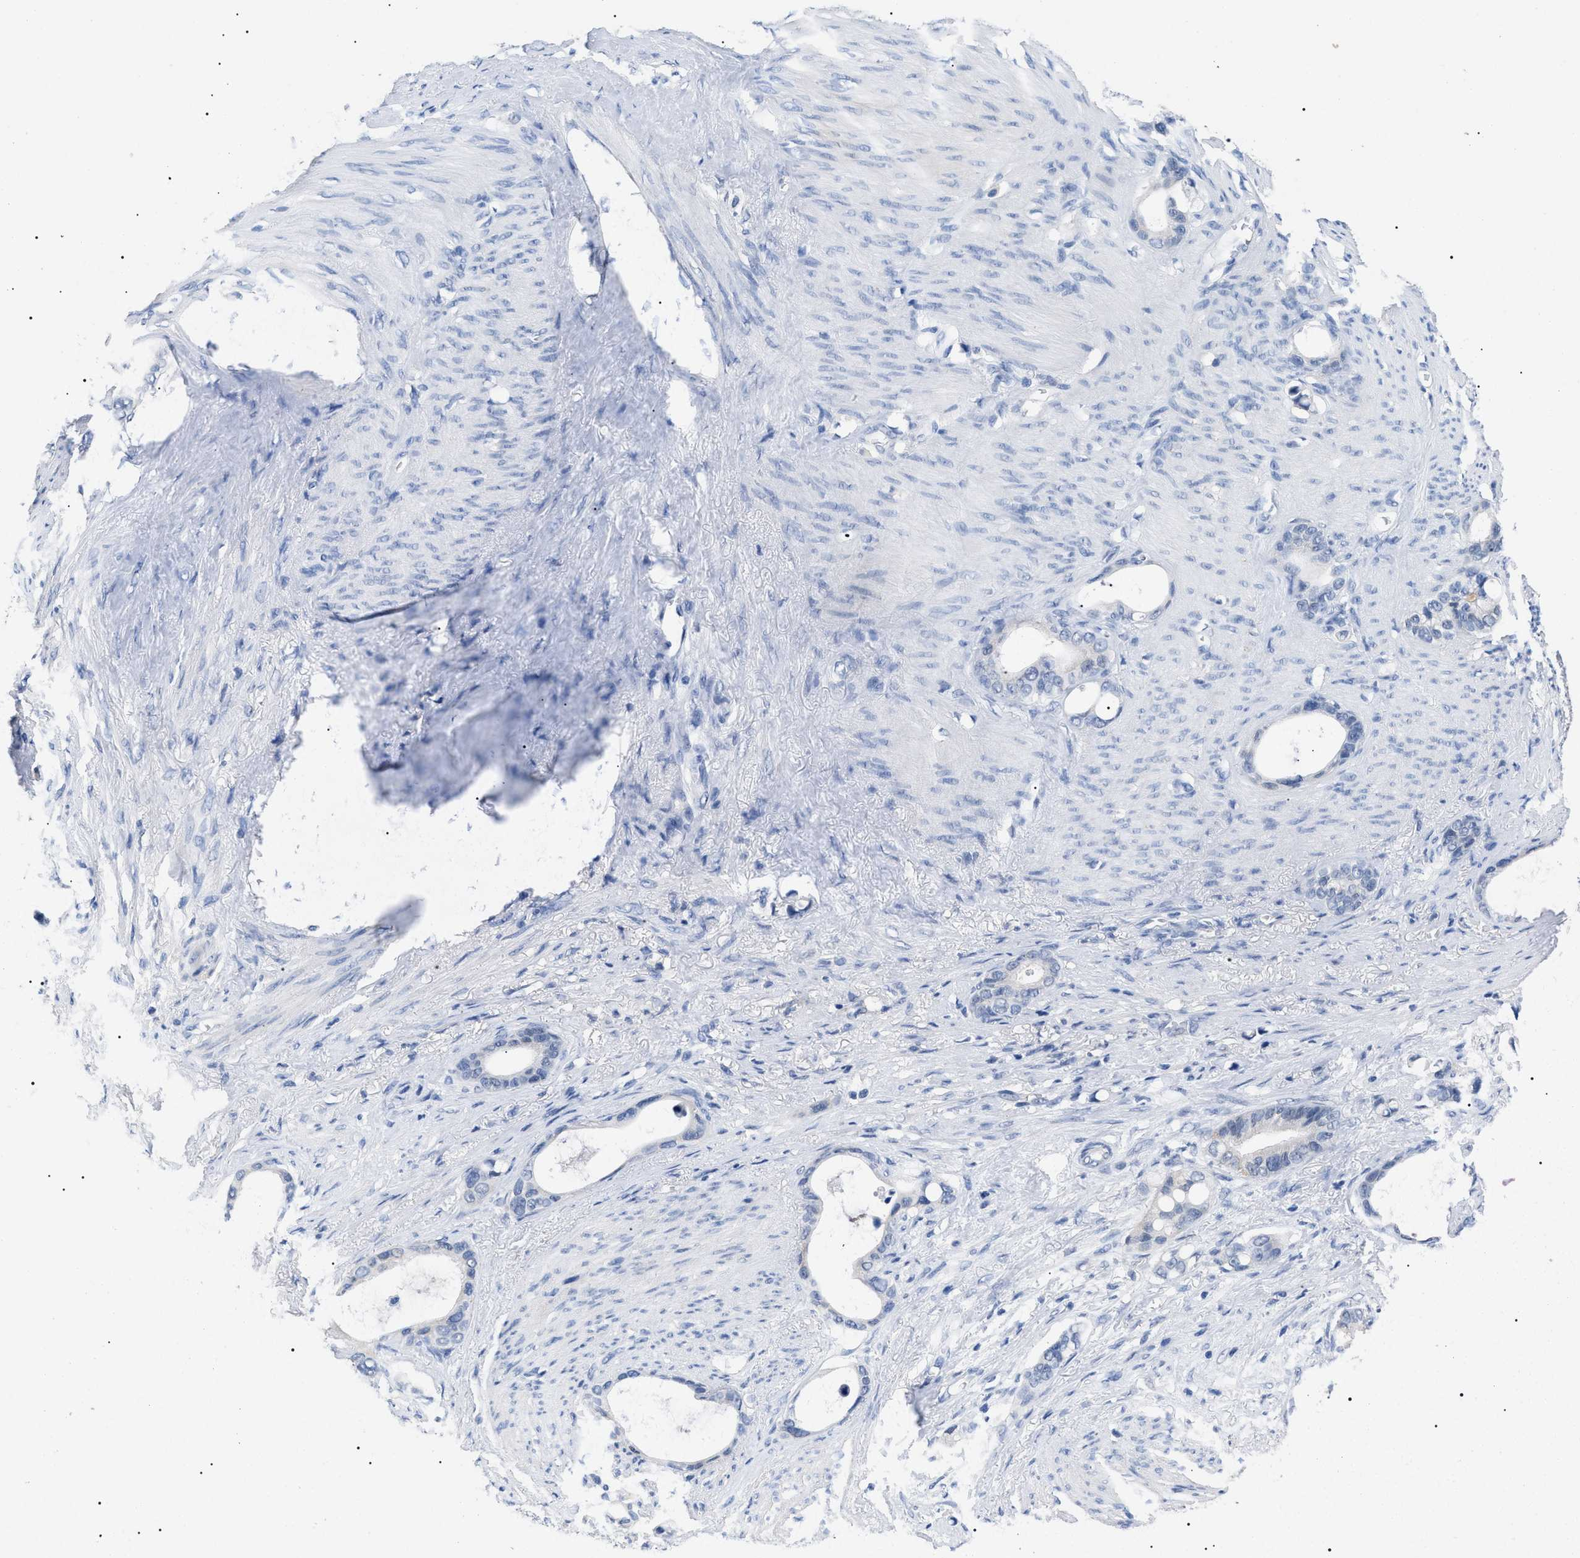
{"staining": {"intensity": "negative", "quantity": "none", "location": "none"}, "tissue": "stomach cancer", "cell_type": "Tumor cells", "image_type": "cancer", "snomed": [{"axis": "morphology", "description": "Adenocarcinoma, NOS"}, {"axis": "topography", "description": "Stomach"}], "caption": "A high-resolution image shows immunohistochemistry staining of stomach cancer (adenocarcinoma), which displays no significant expression in tumor cells.", "gene": "PRRT2", "patient": {"sex": "female", "age": 75}}